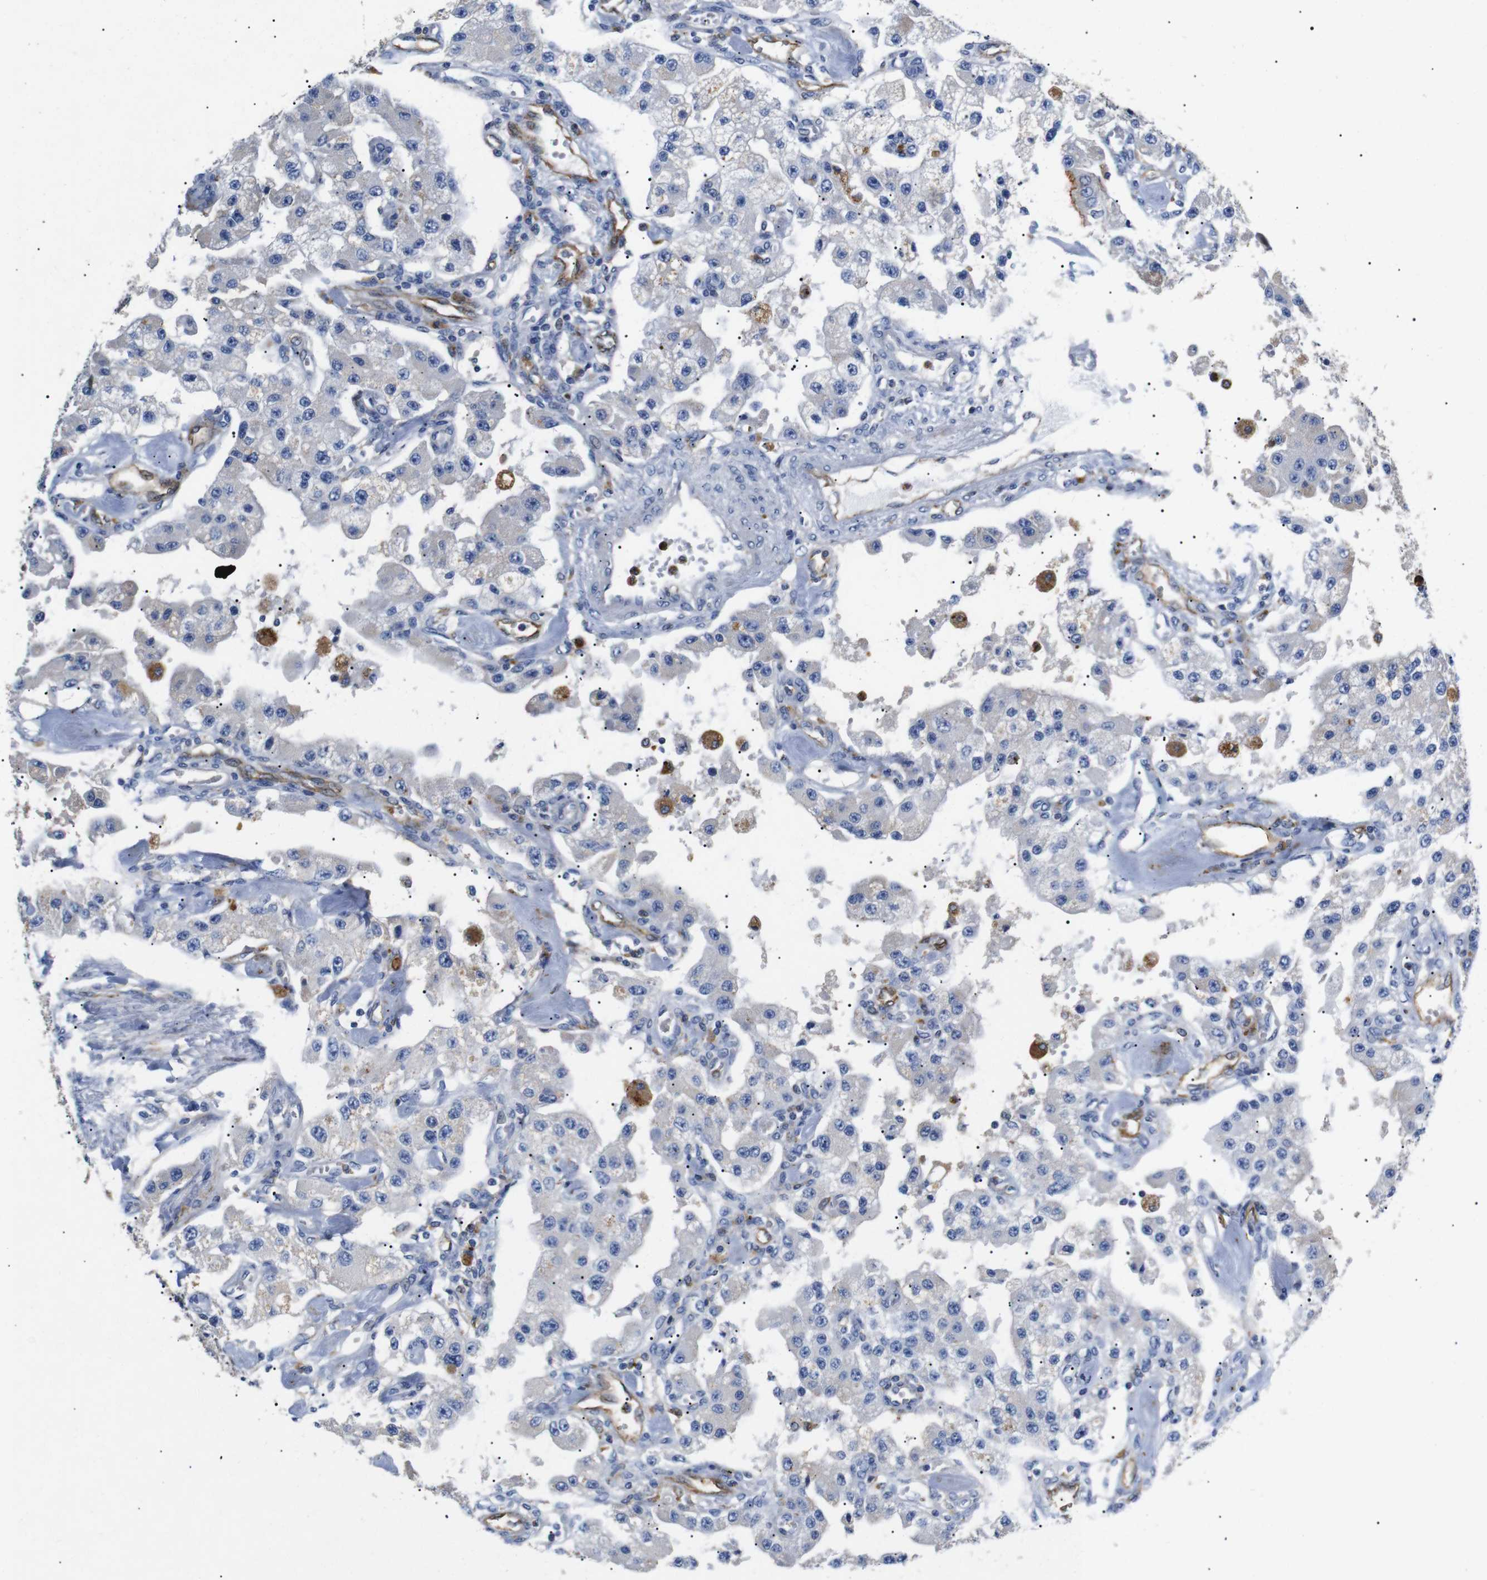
{"staining": {"intensity": "negative", "quantity": "none", "location": "none"}, "tissue": "carcinoid", "cell_type": "Tumor cells", "image_type": "cancer", "snomed": [{"axis": "morphology", "description": "Carcinoid, malignant, NOS"}, {"axis": "topography", "description": "Pancreas"}], "caption": "Tumor cells show no significant protein staining in malignant carcinoid. The staining is performed using DAB brown chromogen with nuclei counter-stained in using hematoxylin.", "gene": "SDCBP", "patient": {"sex": "male", "age": 41}}